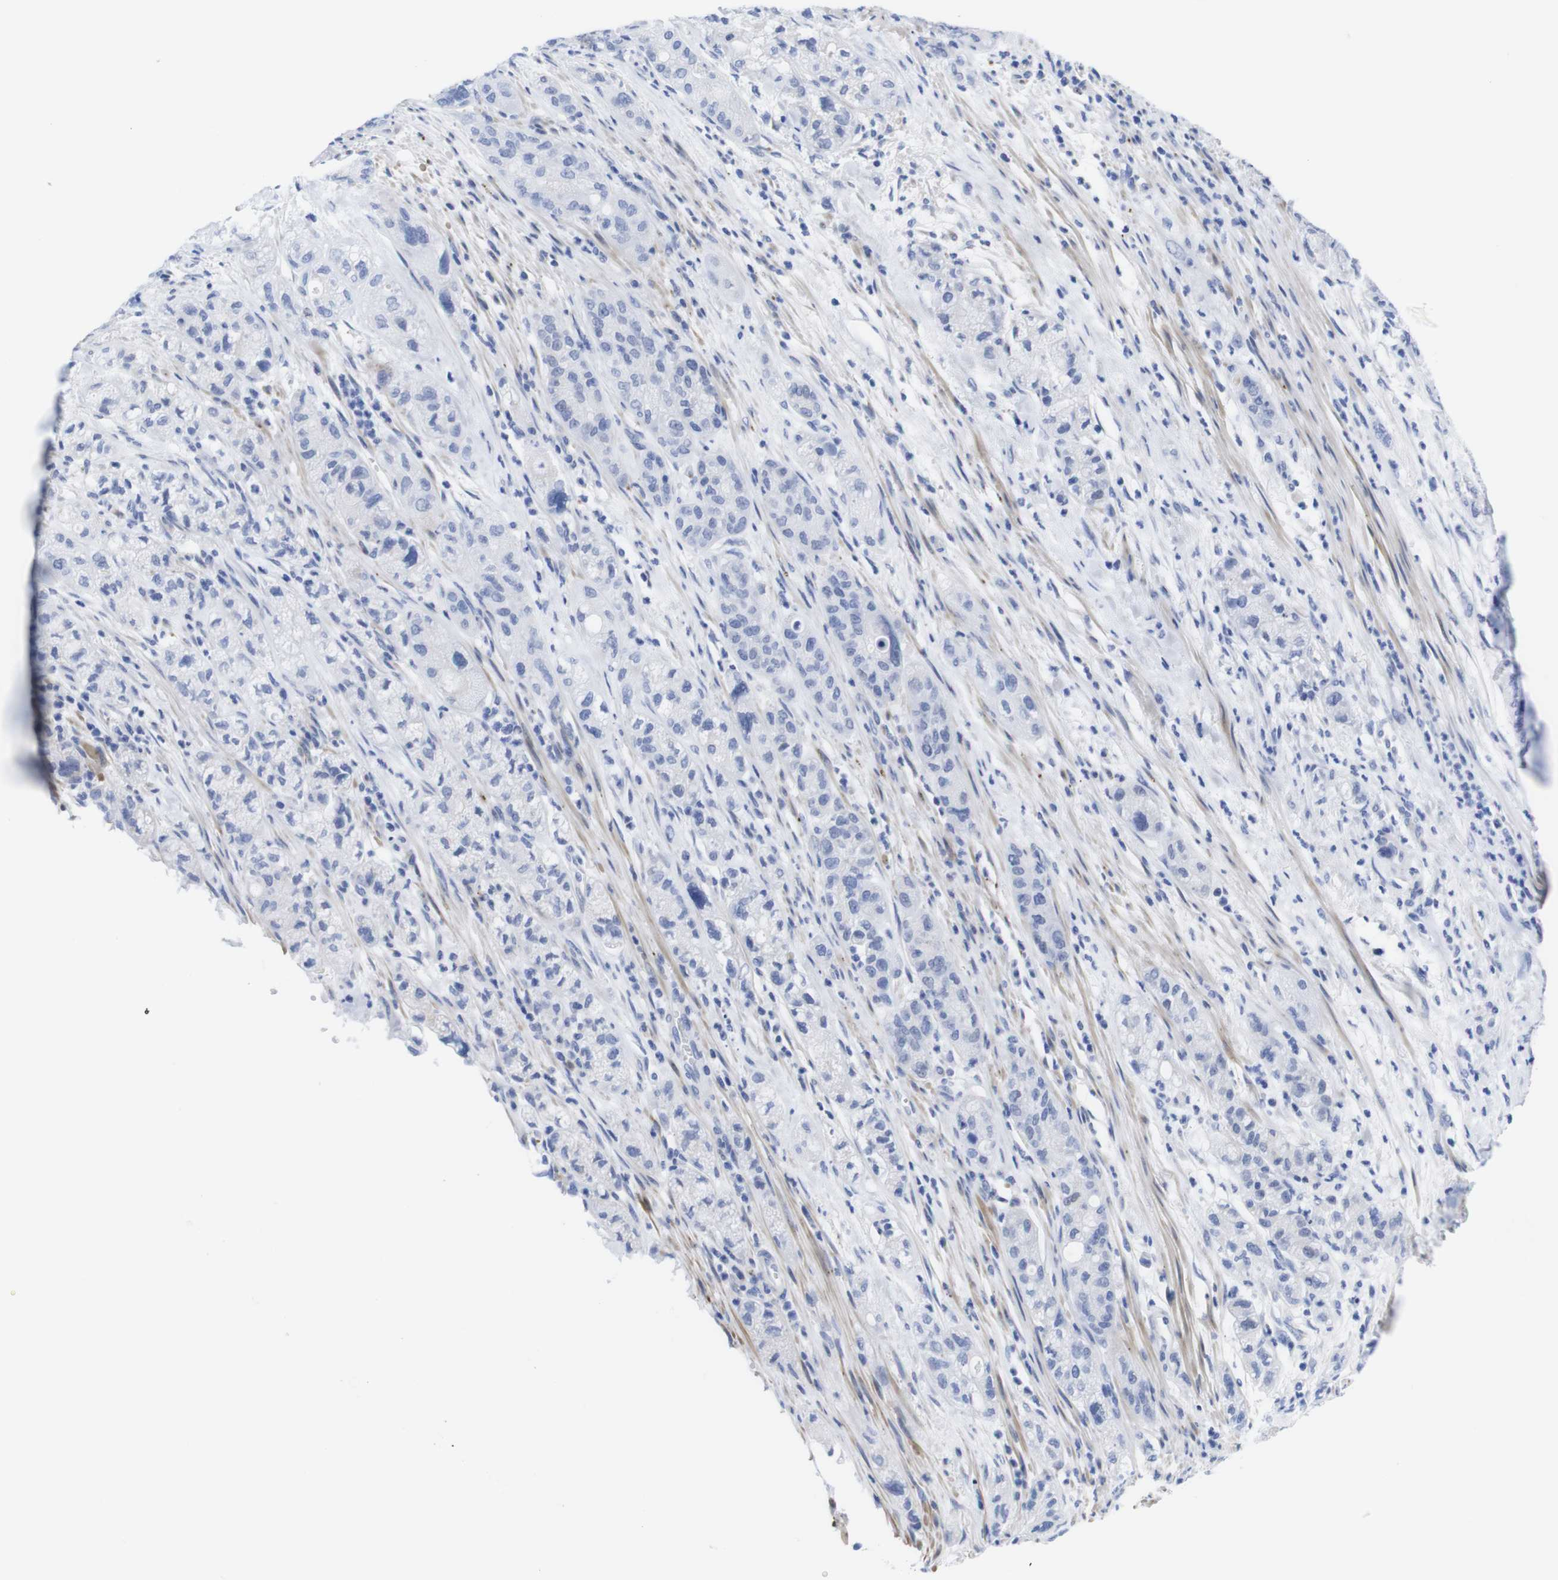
{"staining": {"intensity": "negative", "quantity": "none", "location": "none"}, "tissue": "pancreatic cancer", "cell_type": "Tumor cells", "image_type": "cancer", "snomed": [{"axis": "morphology", "description": "Adenocarcinoma, NOS"}, {"axis": "topography", "description": "Pancreas"}], "caption": "A high-resolution photomicrograph shows IHC staining of pancreatic cancer, which reveals no significant expression in tumor cells.", "gene": "LRRC55", "patient": {"sex": "female", "age": 78}}